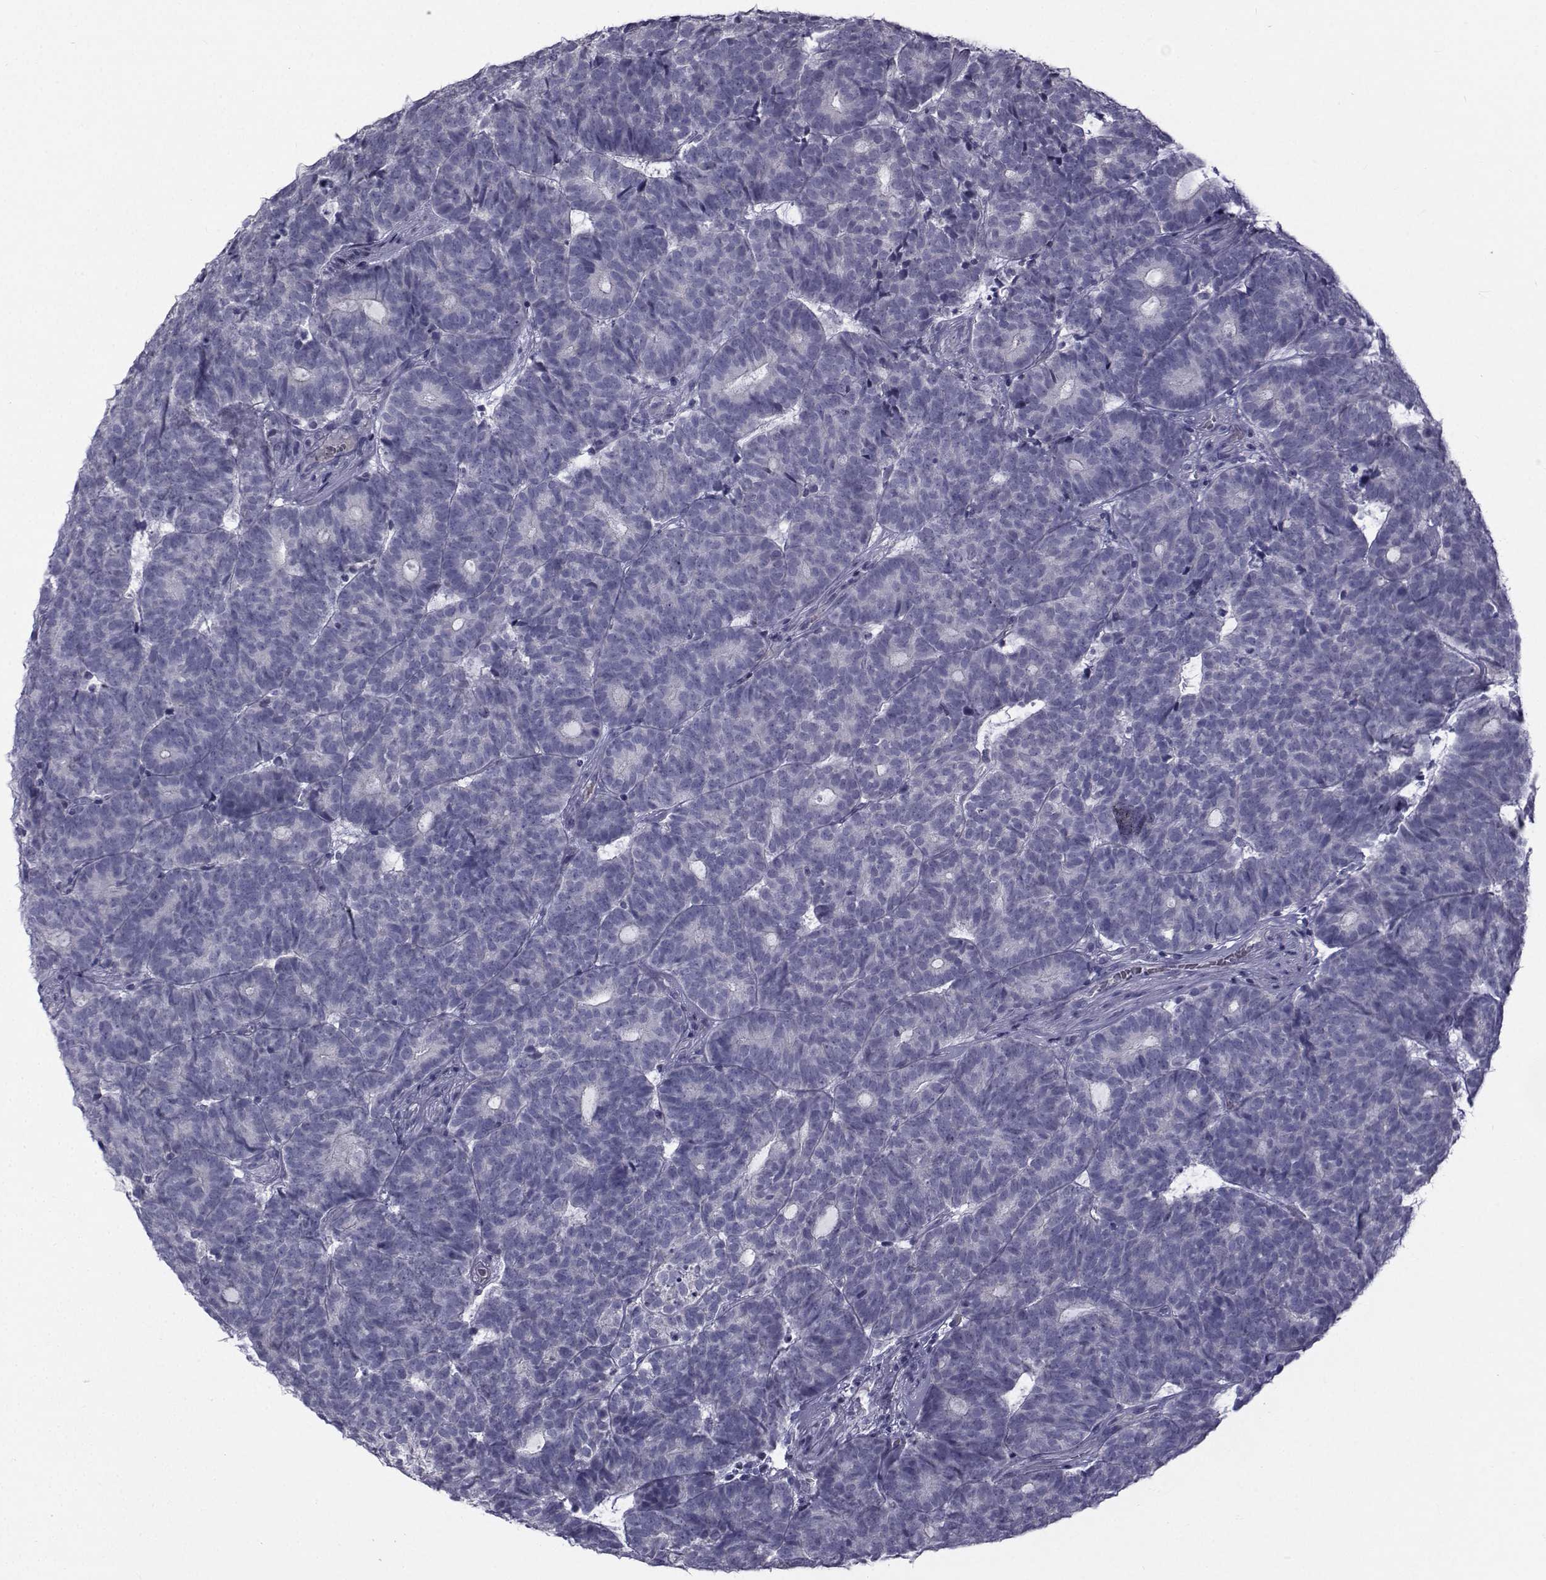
{"staining": {"intensity": "negative", "quantity": "none", "location": "none"}, "tissue": "head and neck cancer", "cell_type": "Tumor cells", "image_type": "cancer", "snomed": [{"axis": "morphology", "description": "Adenocarcinoma, NOS"}, {"axis": "topography", "description": "Head-Neck"}], "caption": "There is no significant staining in tumor cells of head and neck cancer (adenocarcinoma).", "gene": "FDXR", "patient": {"sex": "female", "age": 81}}